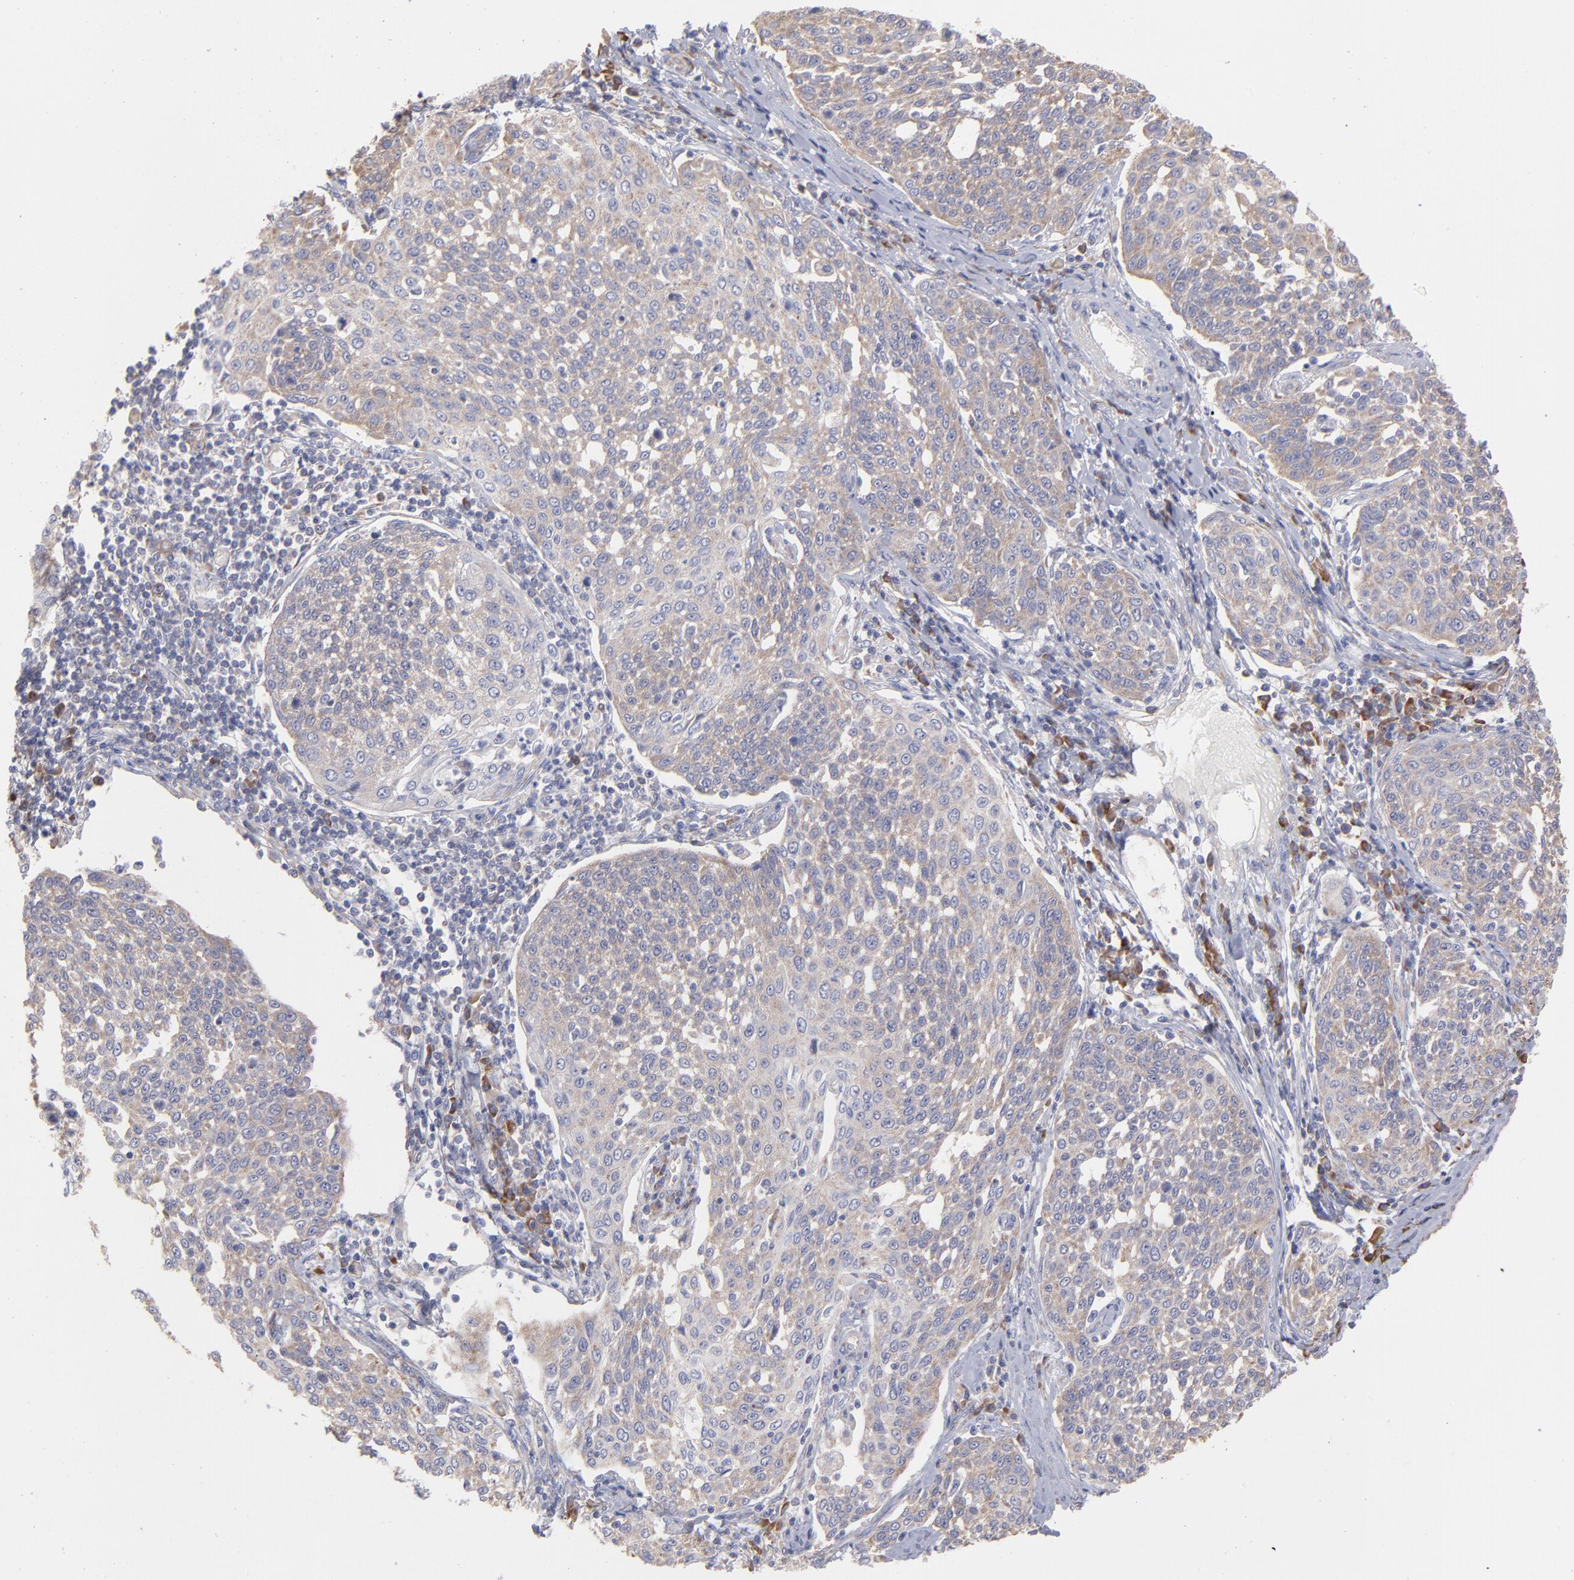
{"staining": {"intensity": "negative", "quantity": "none", "location": "none"}, "tissue": "cervical cancer", "cell_type": "Tumor cells", "image_type": "cancer", "snomed": [{"axis": "morphology", "description": "Squamous cell carcinoma, NOS"}, {"axis": "topography", "description": "Cervix"}], "caption": "The micrograph exhibits no significant positivity in tumor cells of cervical cancer.", "gene": "RPLP0", "patient": {"sex": "female", "age": 34}}